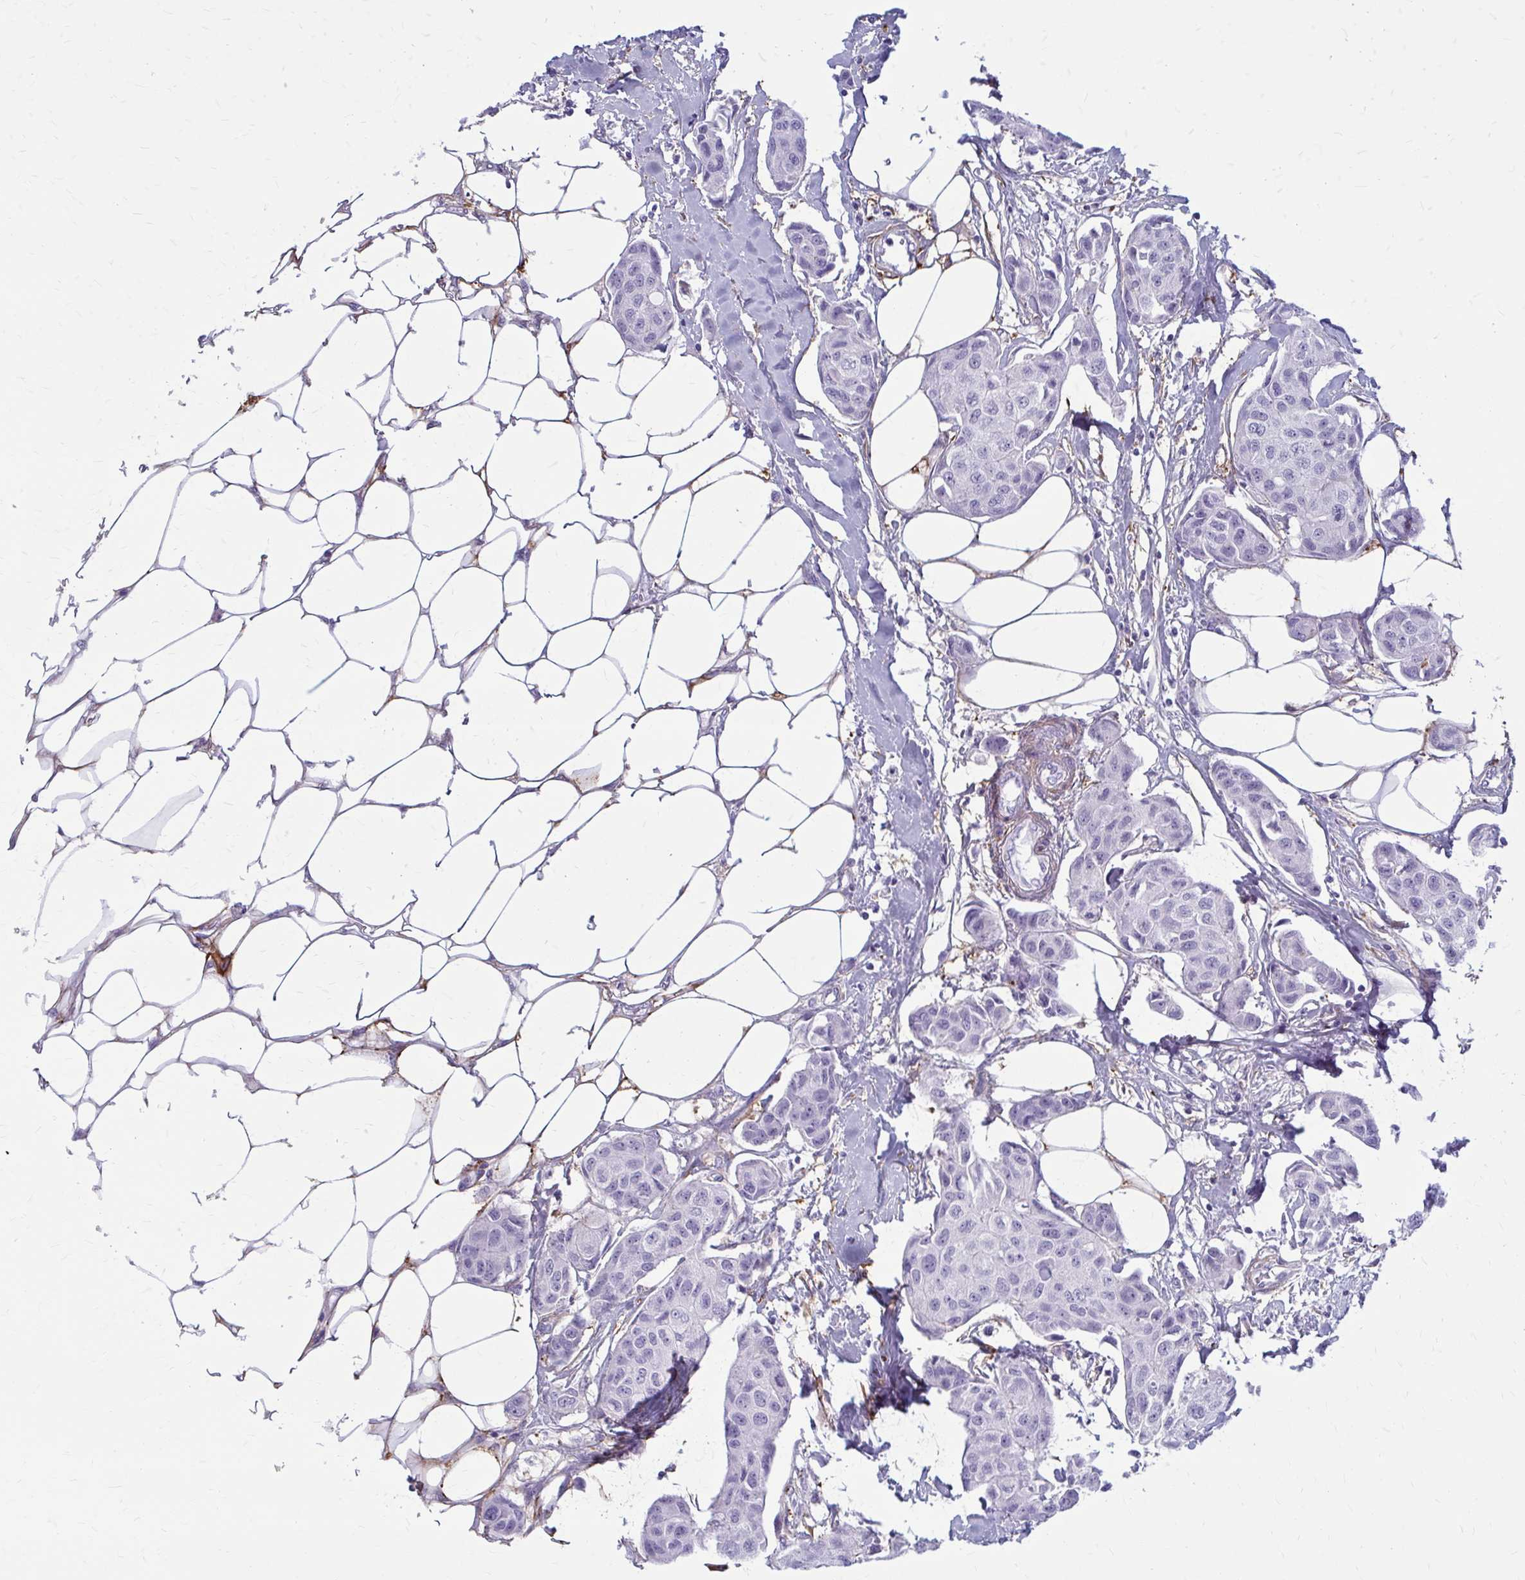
{"staining": {"intensity": "negative", "quantity": "none", "location": "none"}, "tissue": "breast cancer", "cell_type": "Tumor cells", "image_type": "cancer", "snomed": [{"axis": "morphology", "description": "Duct carcinoma"}, {"axis": "topography", "description": "Breast"}, {"axis": "topography", "description": "Lymph node"}], "caption": "Immunohistochemistry image of neoplastic tissue: human breast intraductal carcinoma stained with DAB (3,3'-diaminobenzidine) displays no significant protein positivity in tumor cells.", "gene": "AKAP12", "patient": {"sex": "female", "age": 80}}